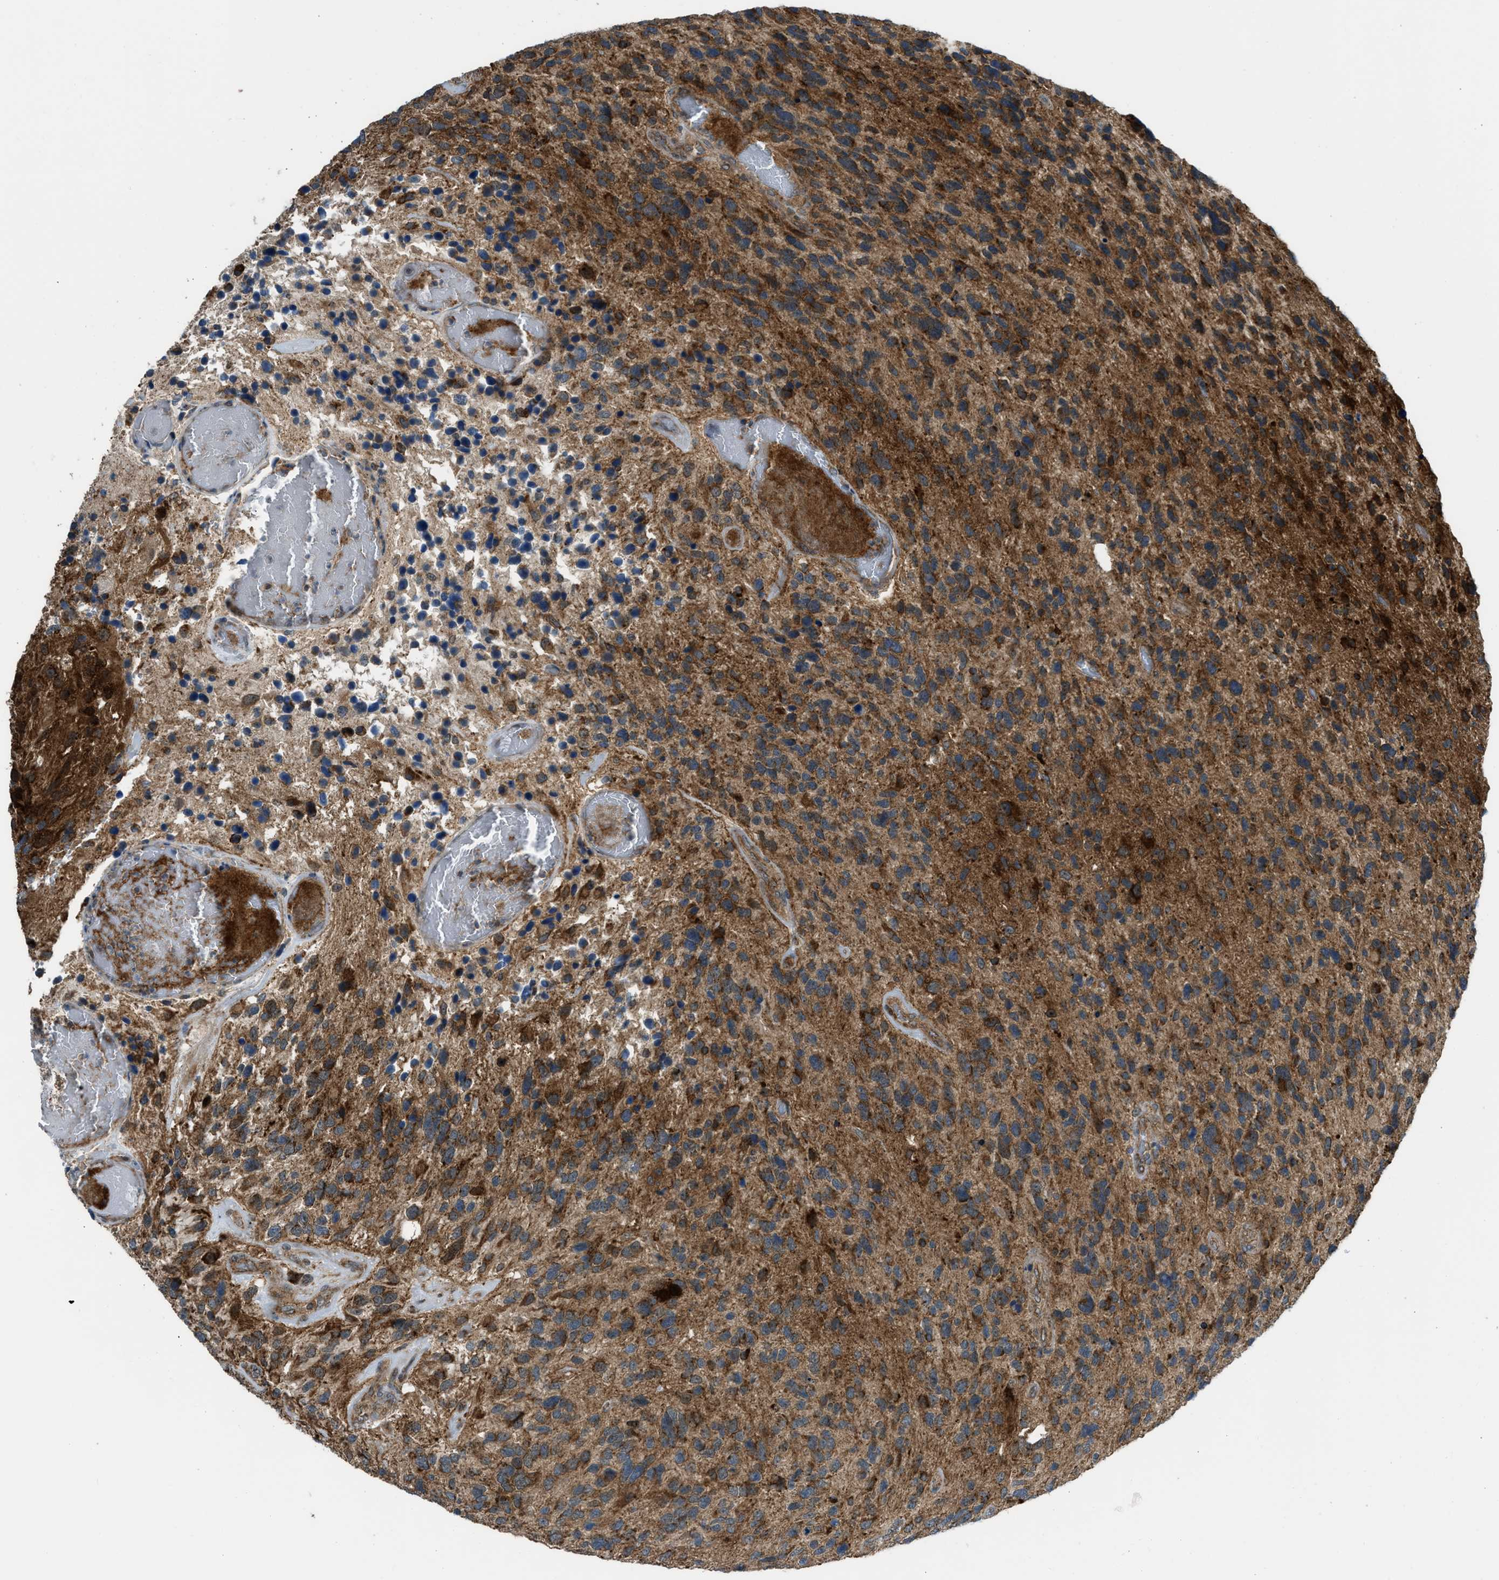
{"staining": {"intensity": "moderate", "quantity": ">75%", "location": "cytoplasmic/membranous"}, "tissue": "glioma", "cell_type": "Tumor cells", "image_type": "cancer", "snomed": [{"axis": "morphology", "description": "Glioma, malignant, High grade"}, {"axis": "topography", "description": "Brain"}], "caption": "Moderate cytoplasmic/membranous protein staining is present in approximately >75% of tumor cells in malignant glioma (high-grade).", "gene": "SESN2", "patient": {"sex": "female", "age": 58}}